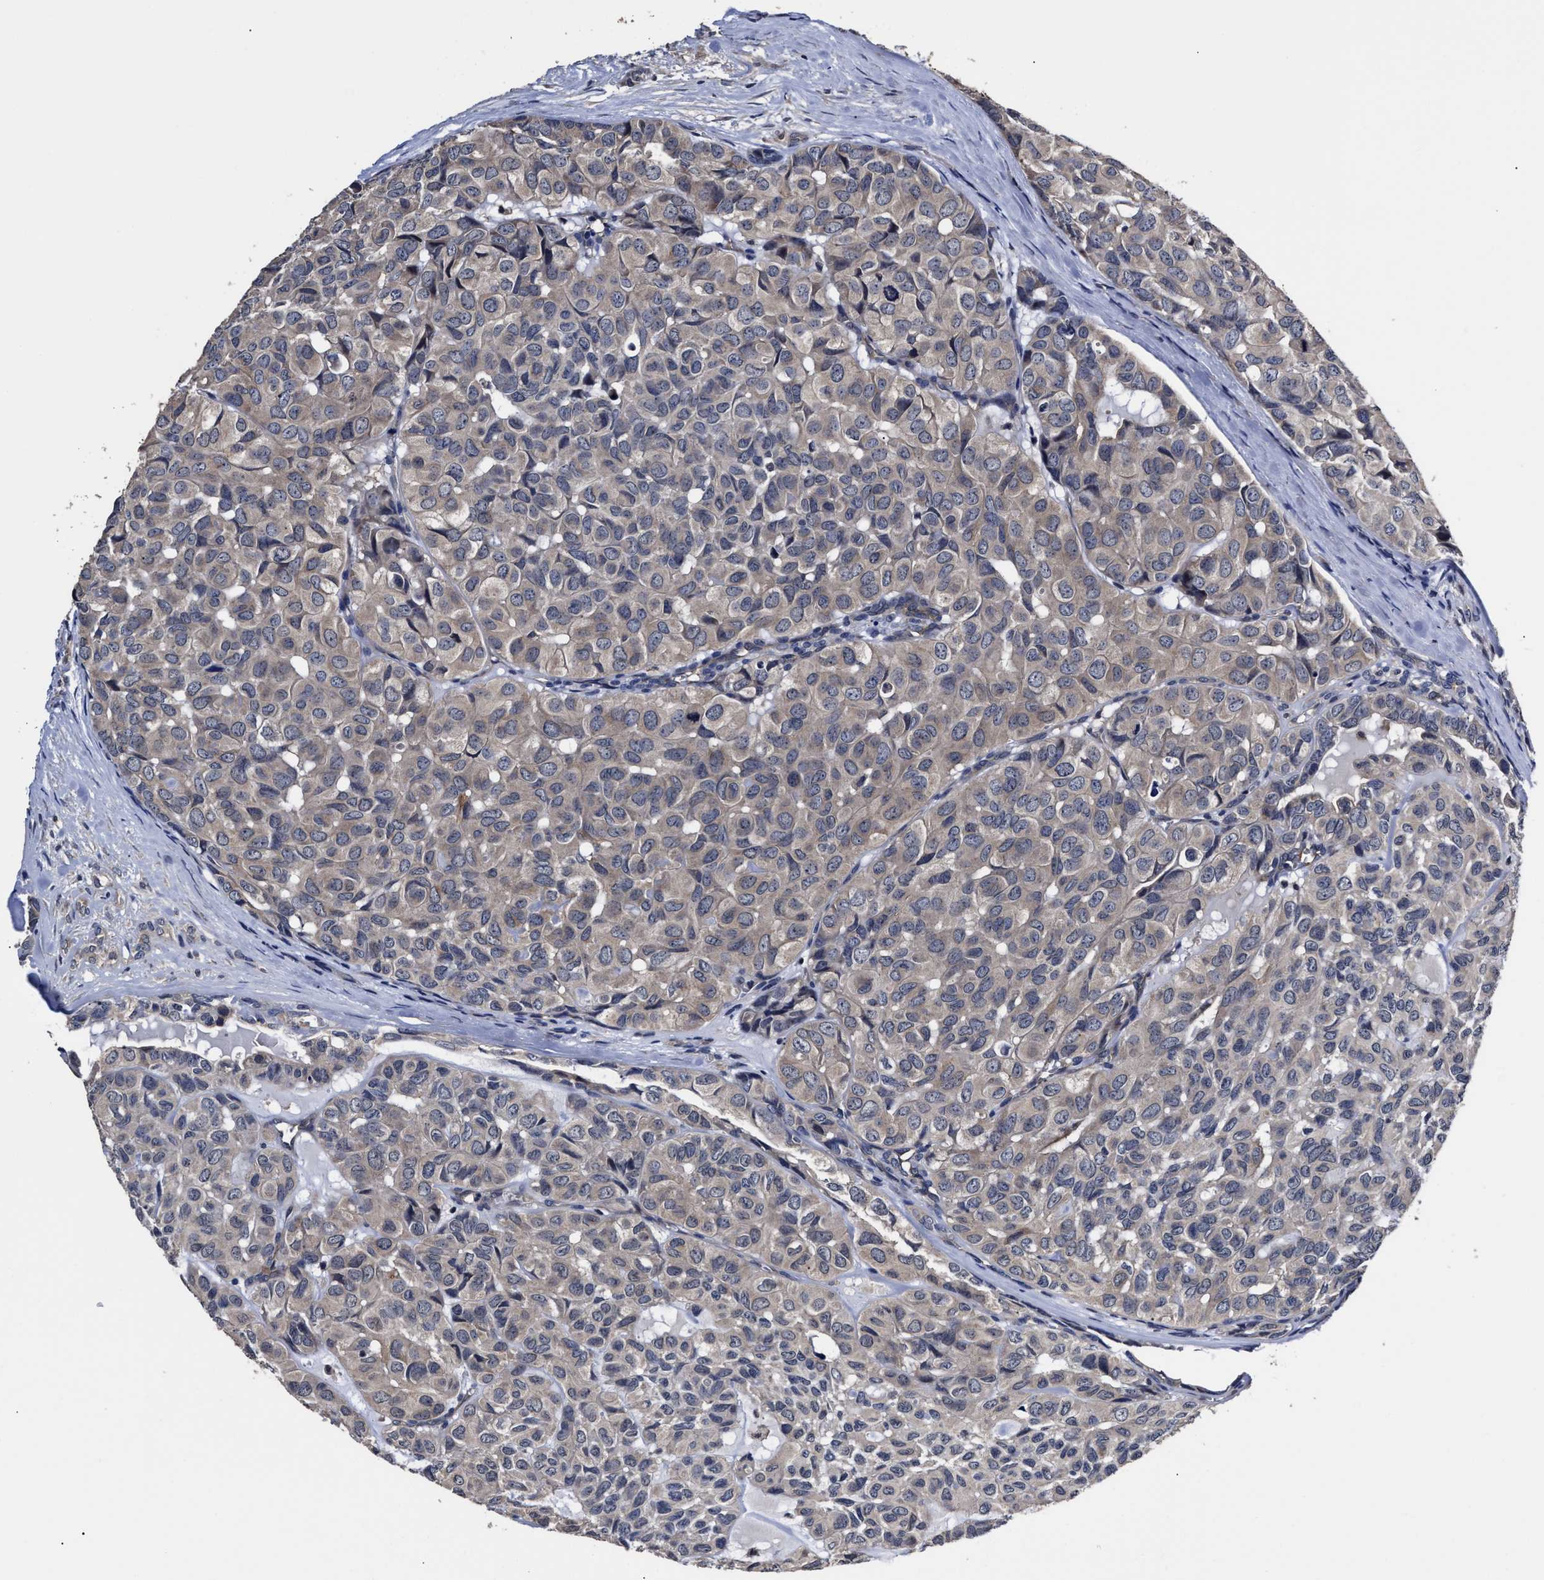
{"staining": {"intensity": "weak", "quantity": "25%-75%", "location": "cytoplasmic/membranous"}, "tissue": "head and neck cancer", "cell_type": "Tumor cells", "image_type": "cancer", "snomed": [{"axis": "morphology", "description": "Adenocarcinoma, NOS"}, {"axis": "topography", "description": "Salivary gland, NOS"}, {"axis": "topography", "description": "Head-Neck"}], "caption": "This is a histology image of immunohistochemistry staining of head and neck adenocarcinoma, which shows weak expression in the cytoplasmic/membranous of tumor cells.", "gene": "SOCS5", "patient": {"sex": "female", "age": 76}}